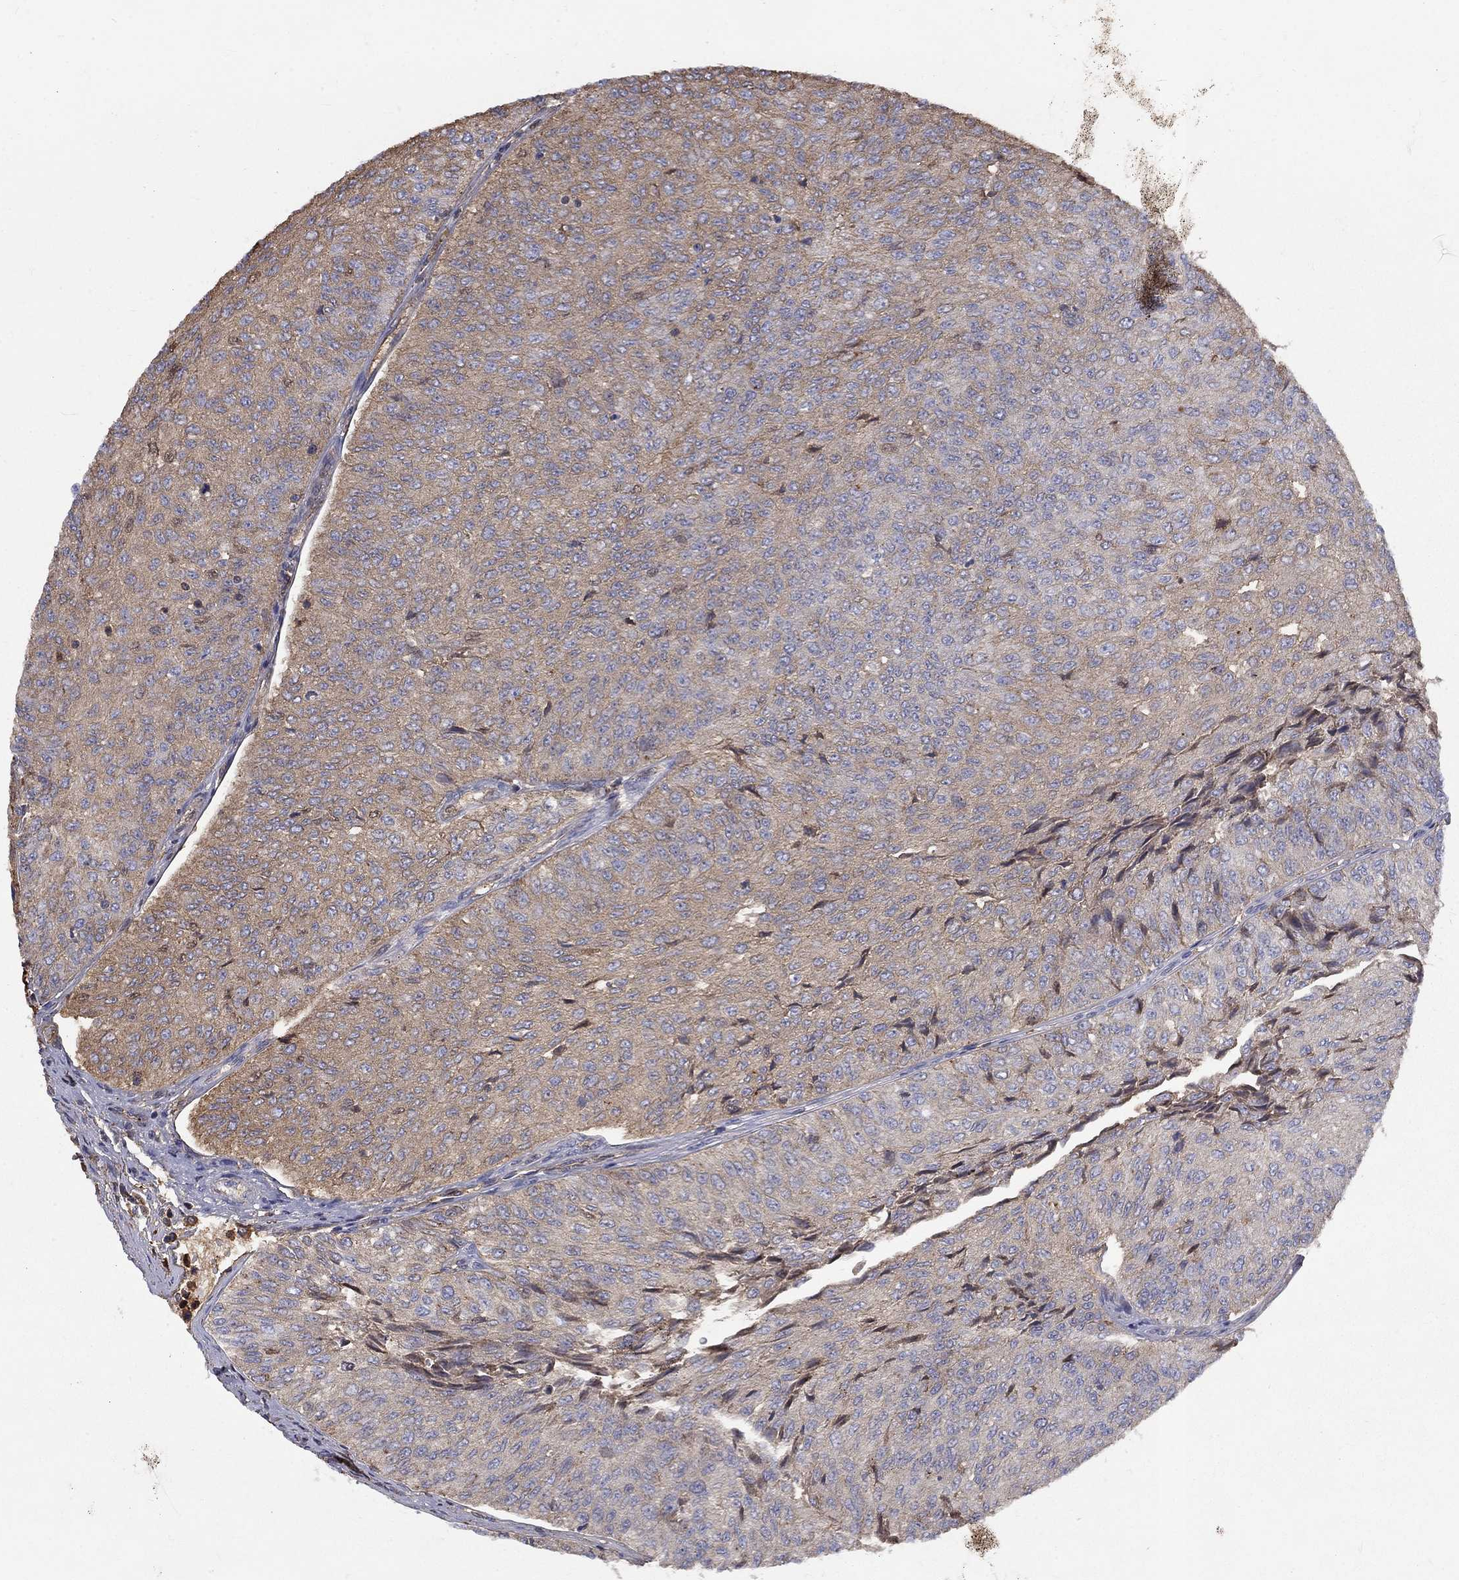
{"staining": {"intensity": "weak", "quantity": "25%-75%", "location": "cytoplasmic/membranous"}, "tissue": "urothelial cancer", "cell_type": "Tumor cells", "image_type": "cancer", "snomed": [{"axis": "morphology", "description": "Urothelial carcinoma, Low grade"}, {"axis": "topography", "description": "Urinary bladder"}], "caption": "This is a micrograph of immunohistochemistry staining of low-grade urothelial carcinoma, which shows weak expression in the cytoplasmic/membranous of tumor cells.", "gene": "EPDR1", "patient": {"sex": "male", "age": 78}}